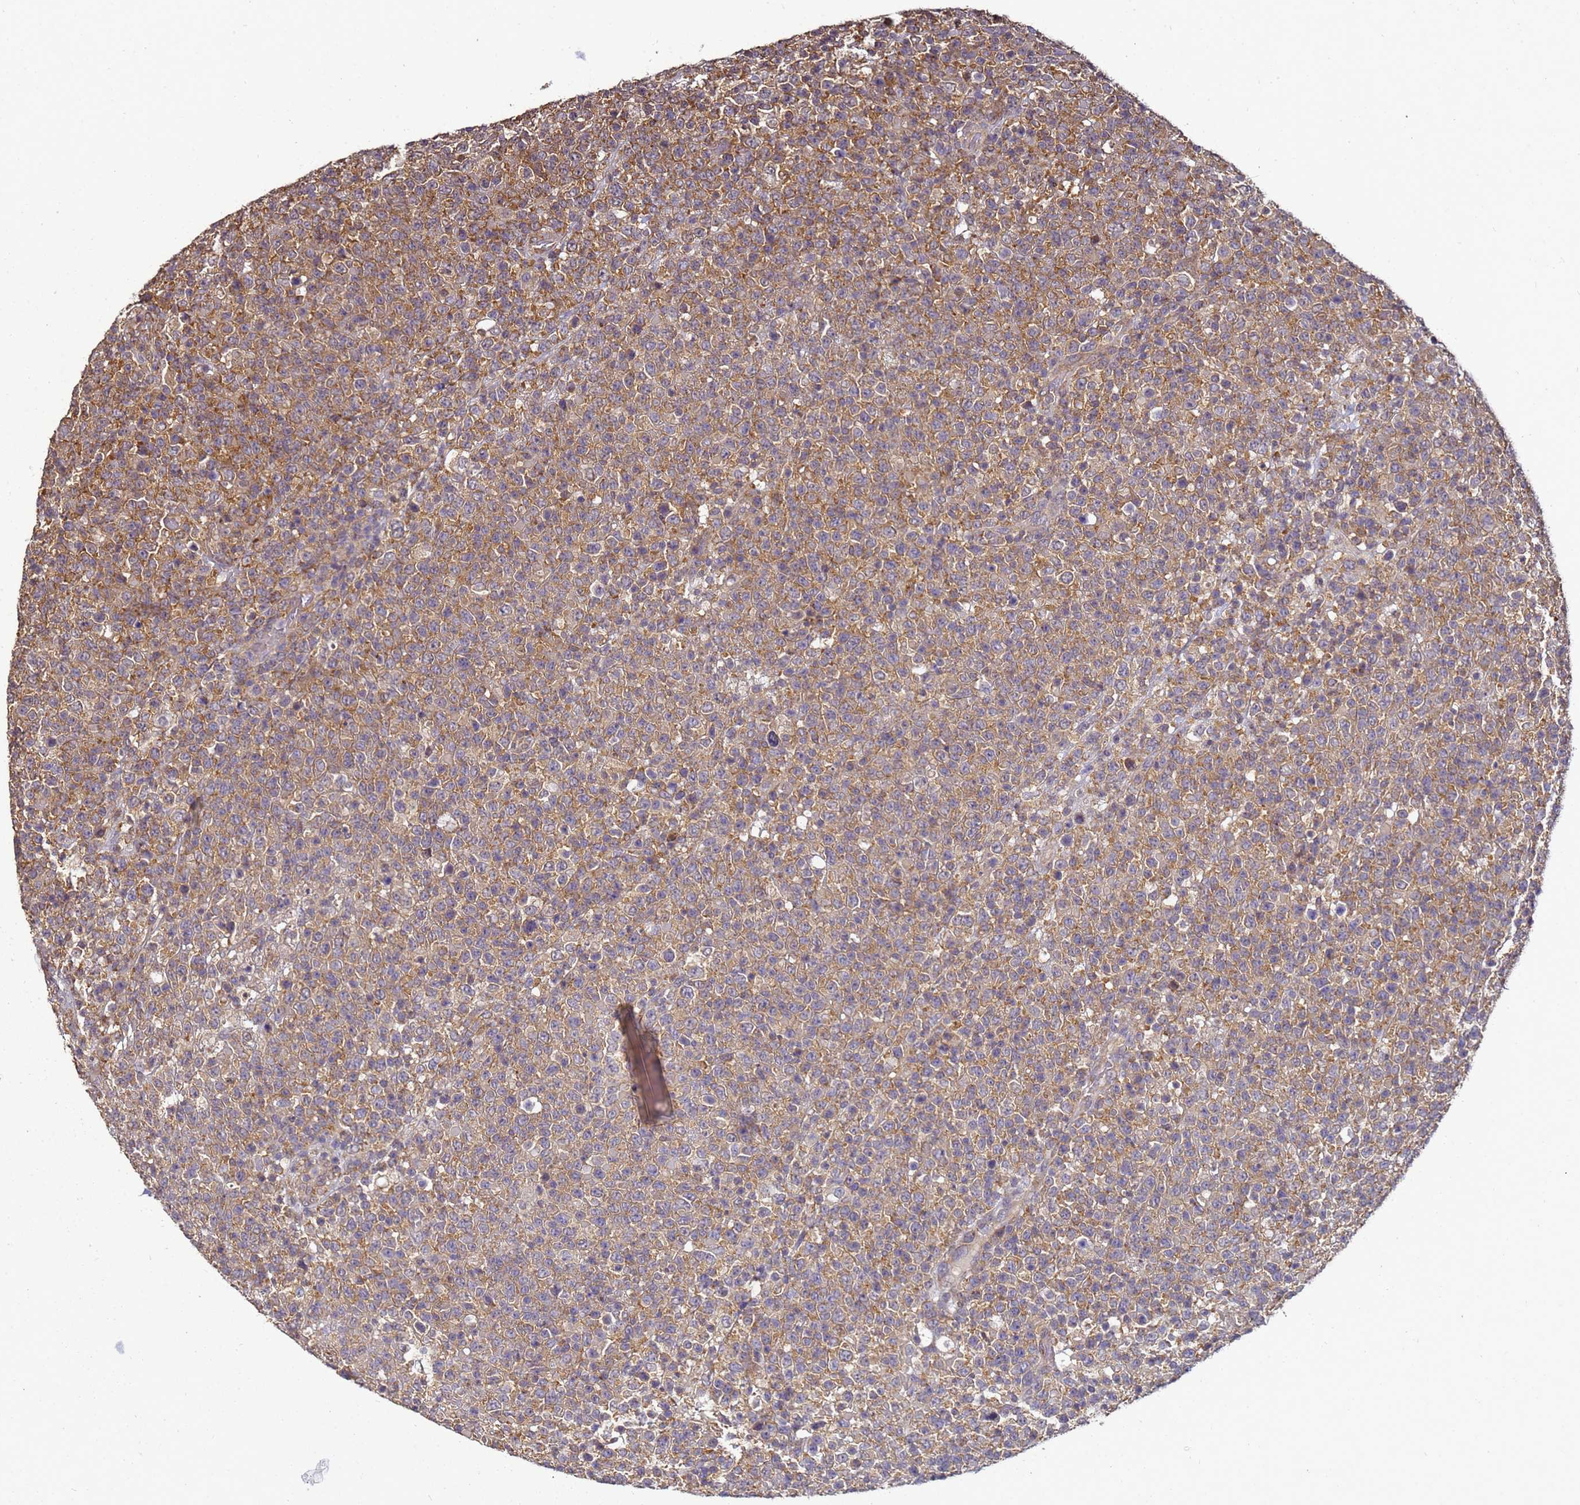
{"staining": {"intensity": "moderate", "quantity": ">75%", "location": "cytoplasmic/membranous"}, "tissue": "lymphoma", "cell_type": "Tumor cells", "image_type": "cancer", "snomed": [{"axis": "morphology", "description": "Malignant lymphoma, non-Hodgkin's type, High grade"}, {"axis": "topography", "description": "Colon"}], "caption": "An image of human lymphoma stained for a protein shows moderate cytoplasmic/membranous brown staining in tumor cells. The protein is shown in brown color, while the nuclei are stained blue.", "gene": "ANKRD17", "patient": {"sex": "female", "age": 53}}